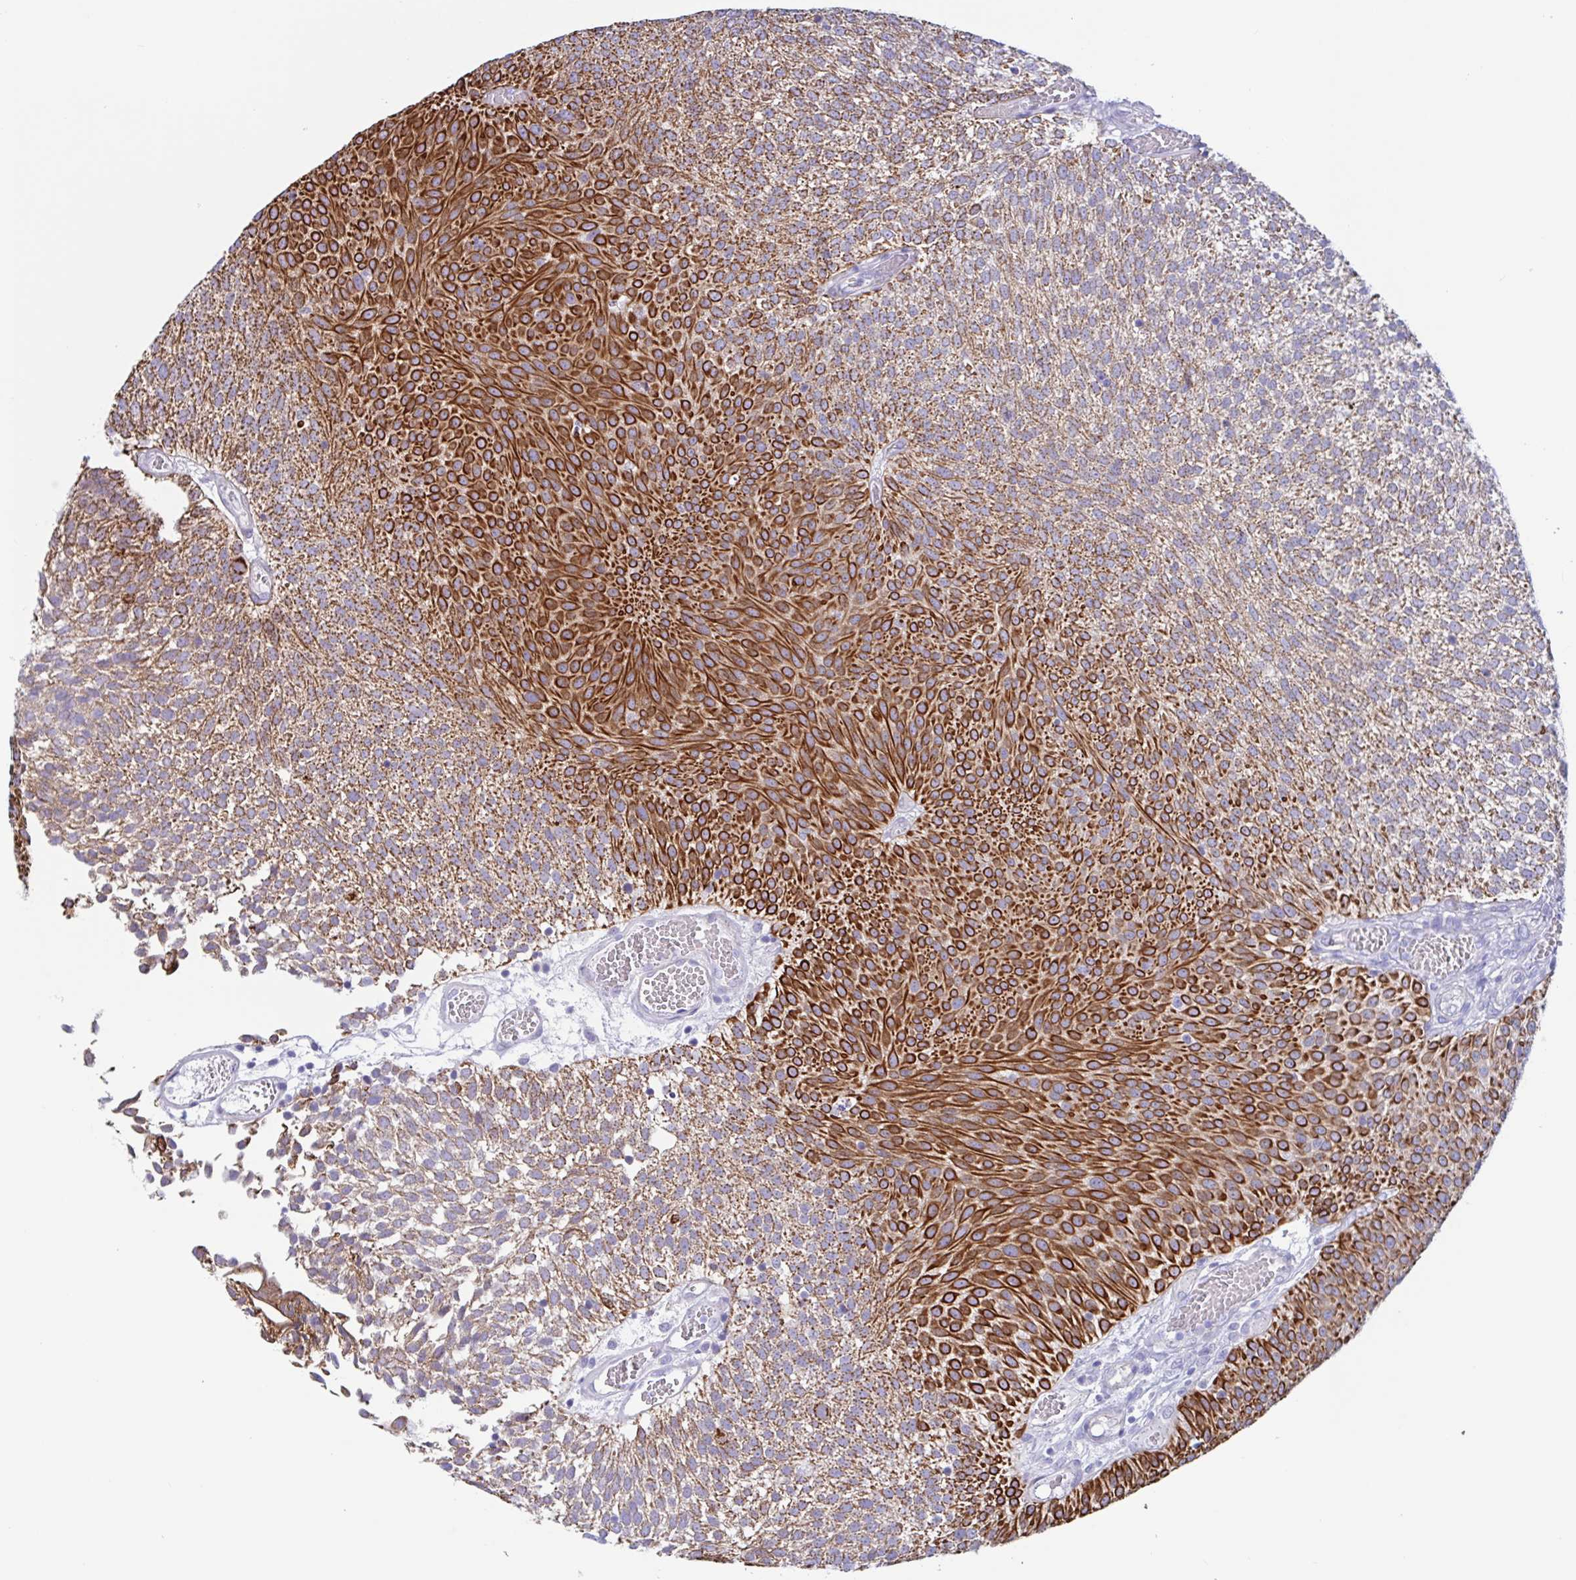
{"staining": {"intensity": "strong", "quantity": ">75%", "location": "cytoplasmic/membranous"}, "tissue": "urothelial cancer", "cell_type": "Tumor cells", "image_type": "cancer", "snomed": [{"axis": "morphology", "description": "Urothelial carcinoma, Low grade"}, {"axis": "topography", "description": "Urinary bladder"}], "caption": "IHC of urothelial carcinoma (low-grade) displays high levels of strong cytoplasmic/membranous expression in about >75% of tumor cells. (DAB (3,3'-diaminobenzidine) = brown stain, brightfield microscopy at high magnification).", "gene": "OR6N2", "patient": {"sex": "female", "age": 79}}